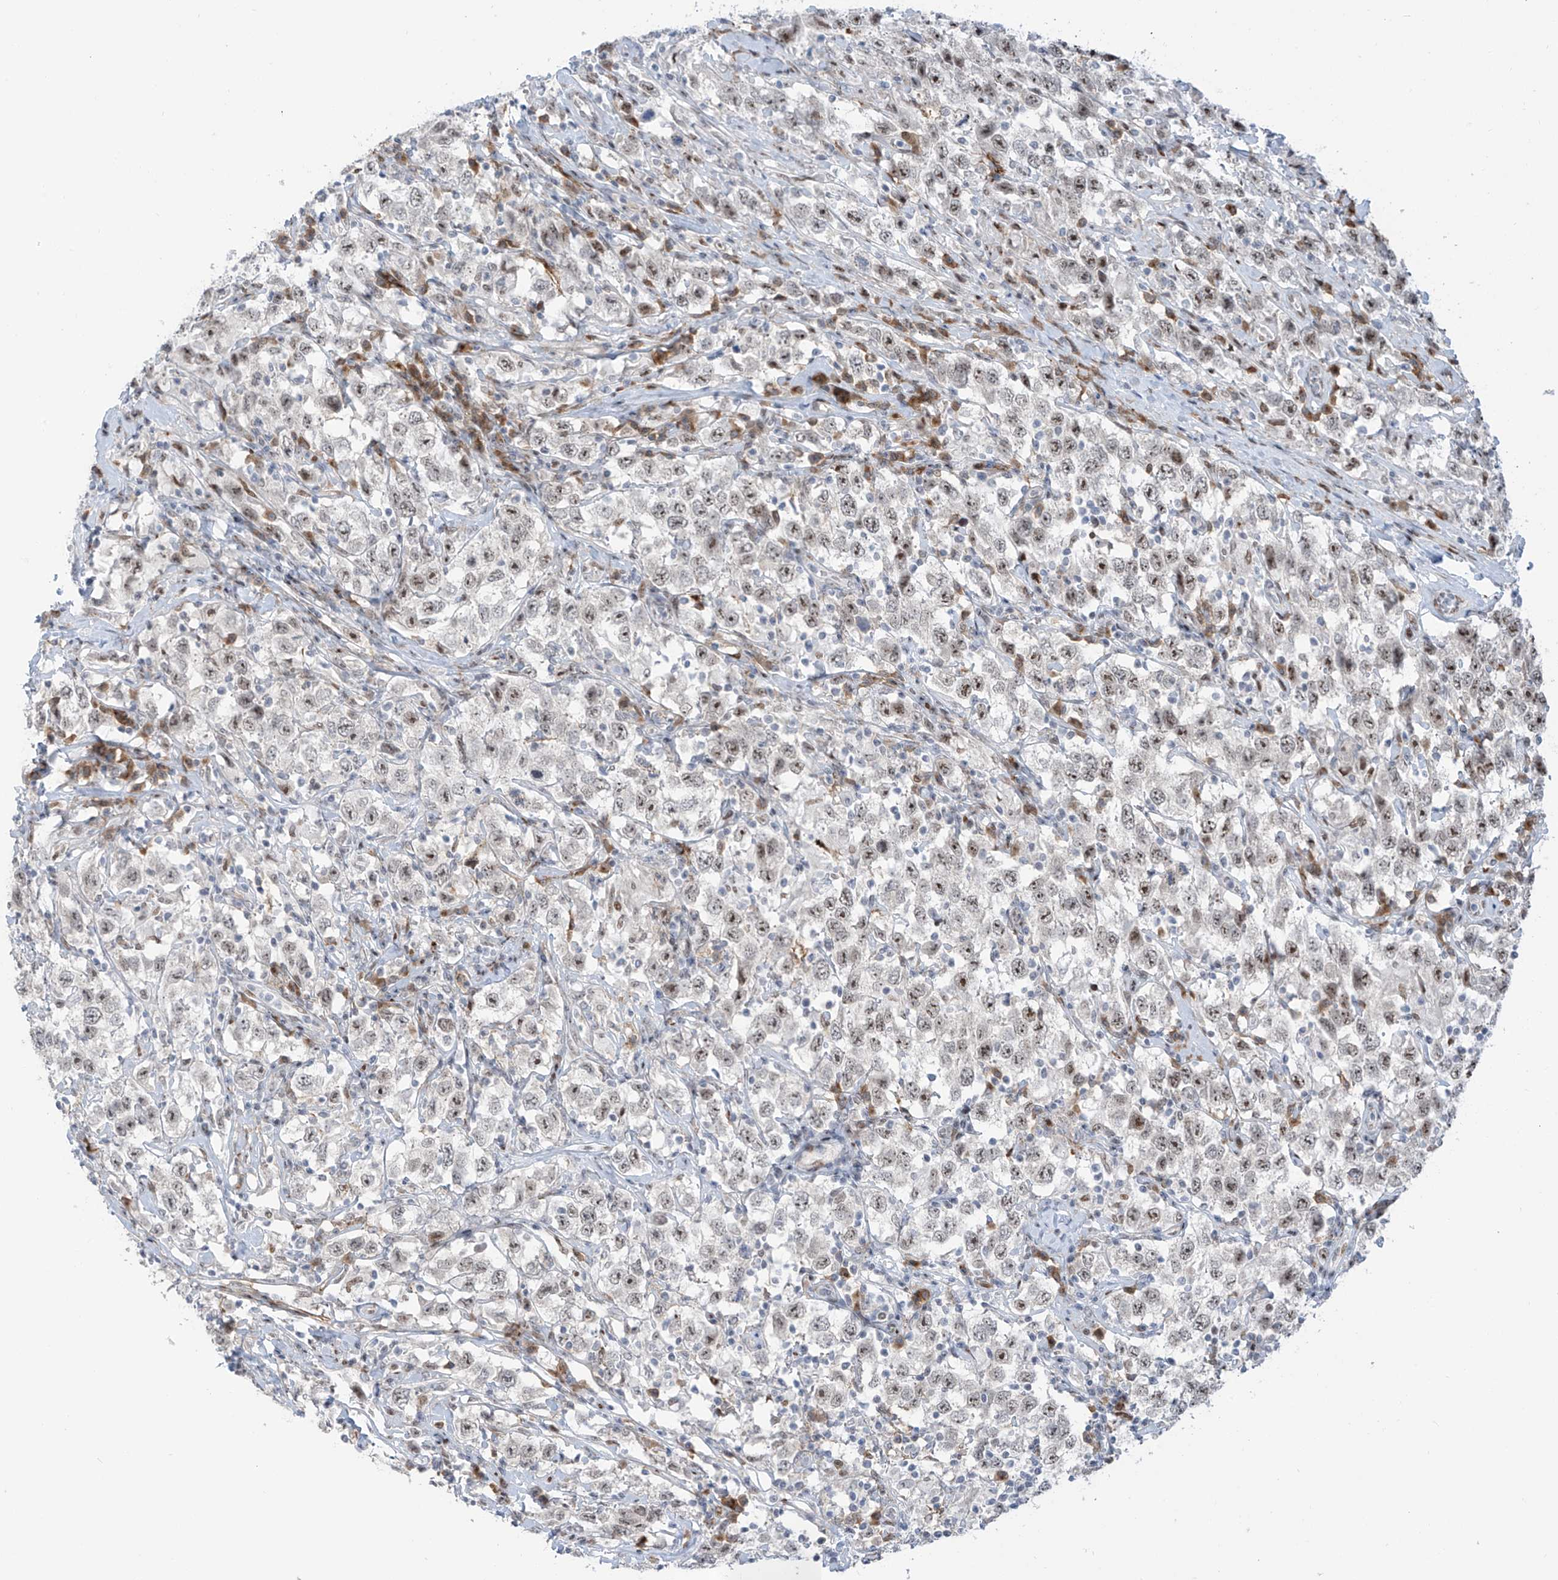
{"staining": {"intensity": "weak", "quantity": ">75%", "location": "nuclear"}, "tissue": "testis cancer", "cell_type": "Tumor cells", "image_type": "cancer", "snomed": [{"axis": "morphology", "description": "Seminoma, NOS"}, {"axis": "topography", "description": "Testis"}], "caption": "Testis cancer (seminoma) stained with a protein marker demonstrates weak staining in tumor cells.", "gene": "LIN9", "patient": {"sex": "male", "age": 41}}